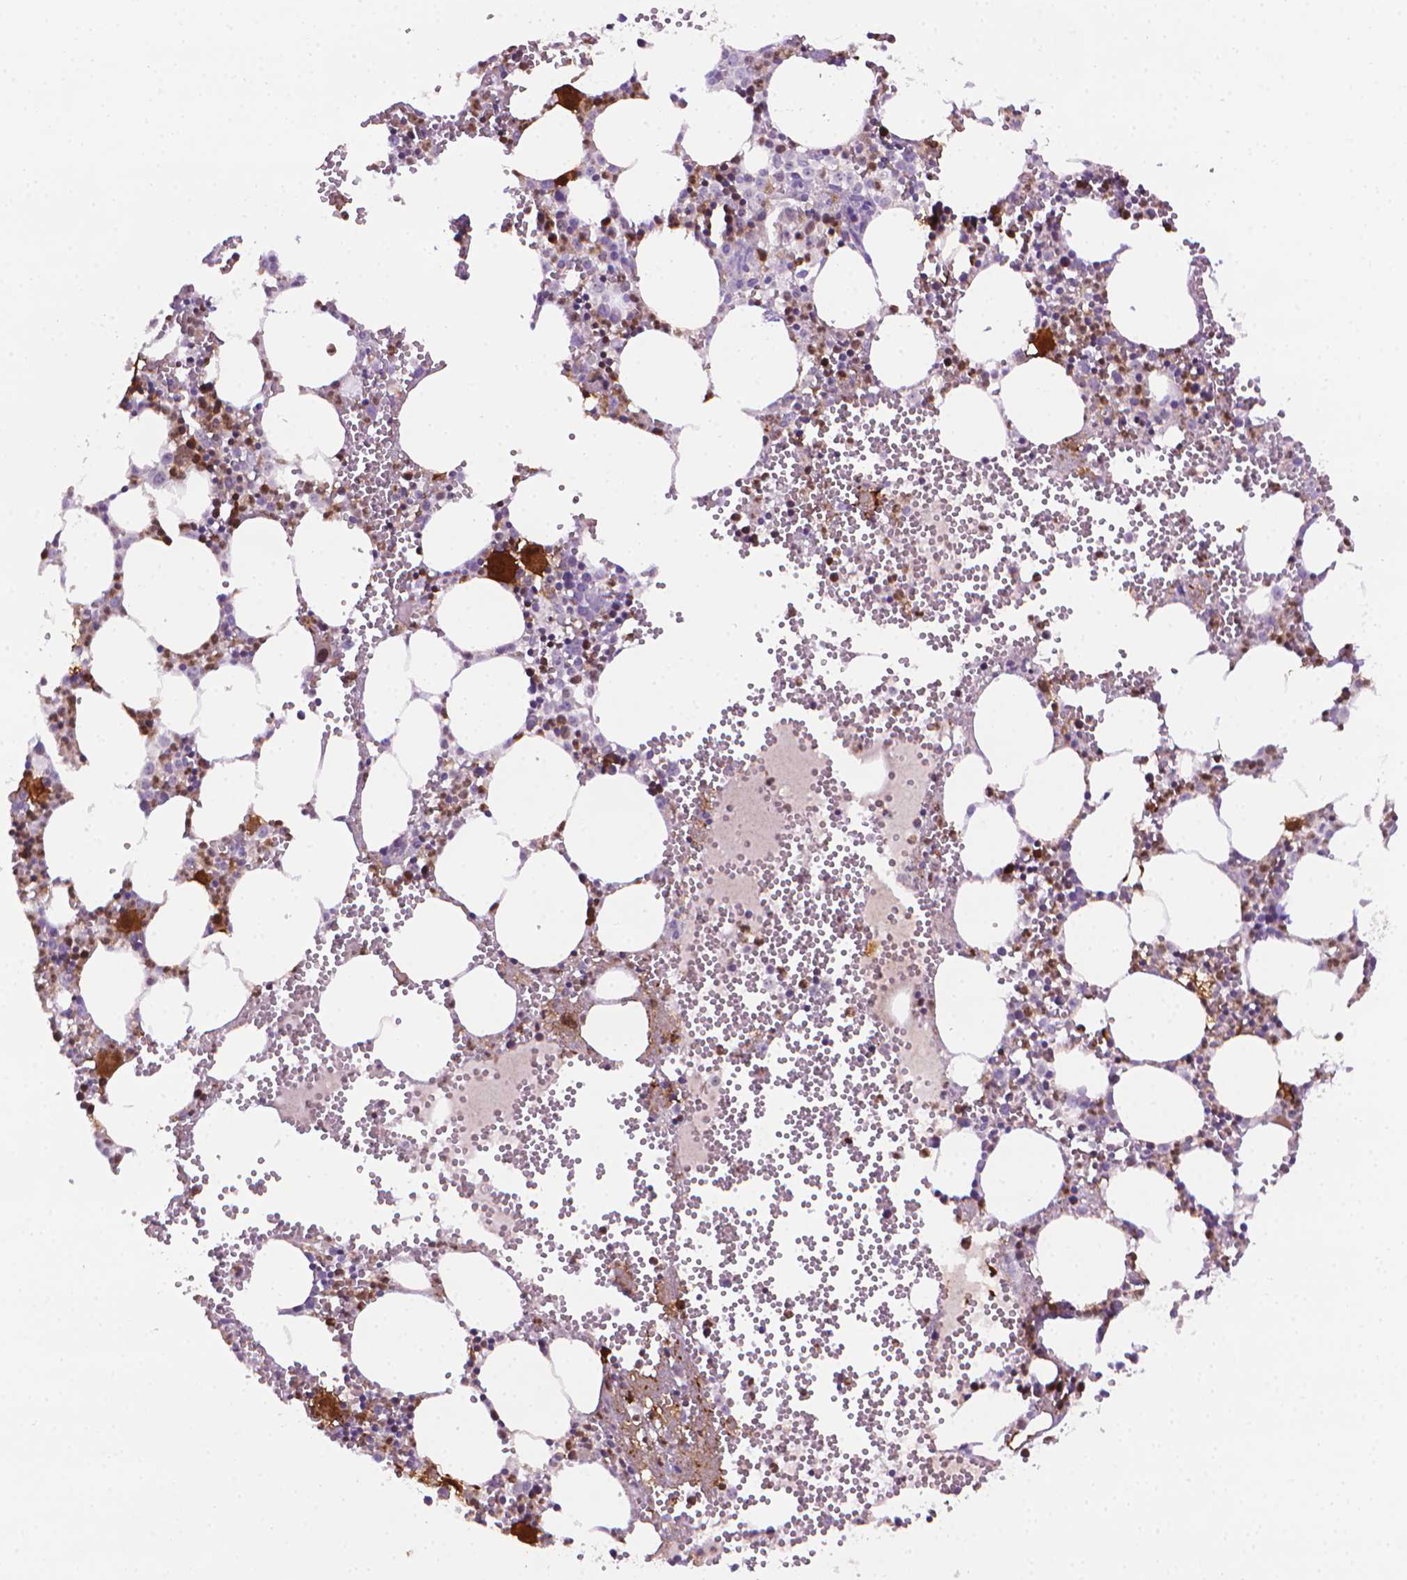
{"staining": {"intensity": "strong", "quantity": "25%-75%", "location": "cytoplasmic/membranous,nuclear"}, "tissue": "bone marrow", "cell_type": "Hematopoietic cells", "image_type": "normal", "snomed": [{"axis": "morphology", "description": "Normal tissue, NOS"}, {"axis": "topography", "description": "Bone marrow"}], "caption": "Strong cytoplasmic/membranous,nuclear expression for a protein is present in about 25%-75% of hematopoietic cells of normal bone marrow using immunohistochemistry.", "gene": "CDKN2D", "patient": {"sex": "male", "age": 89}}